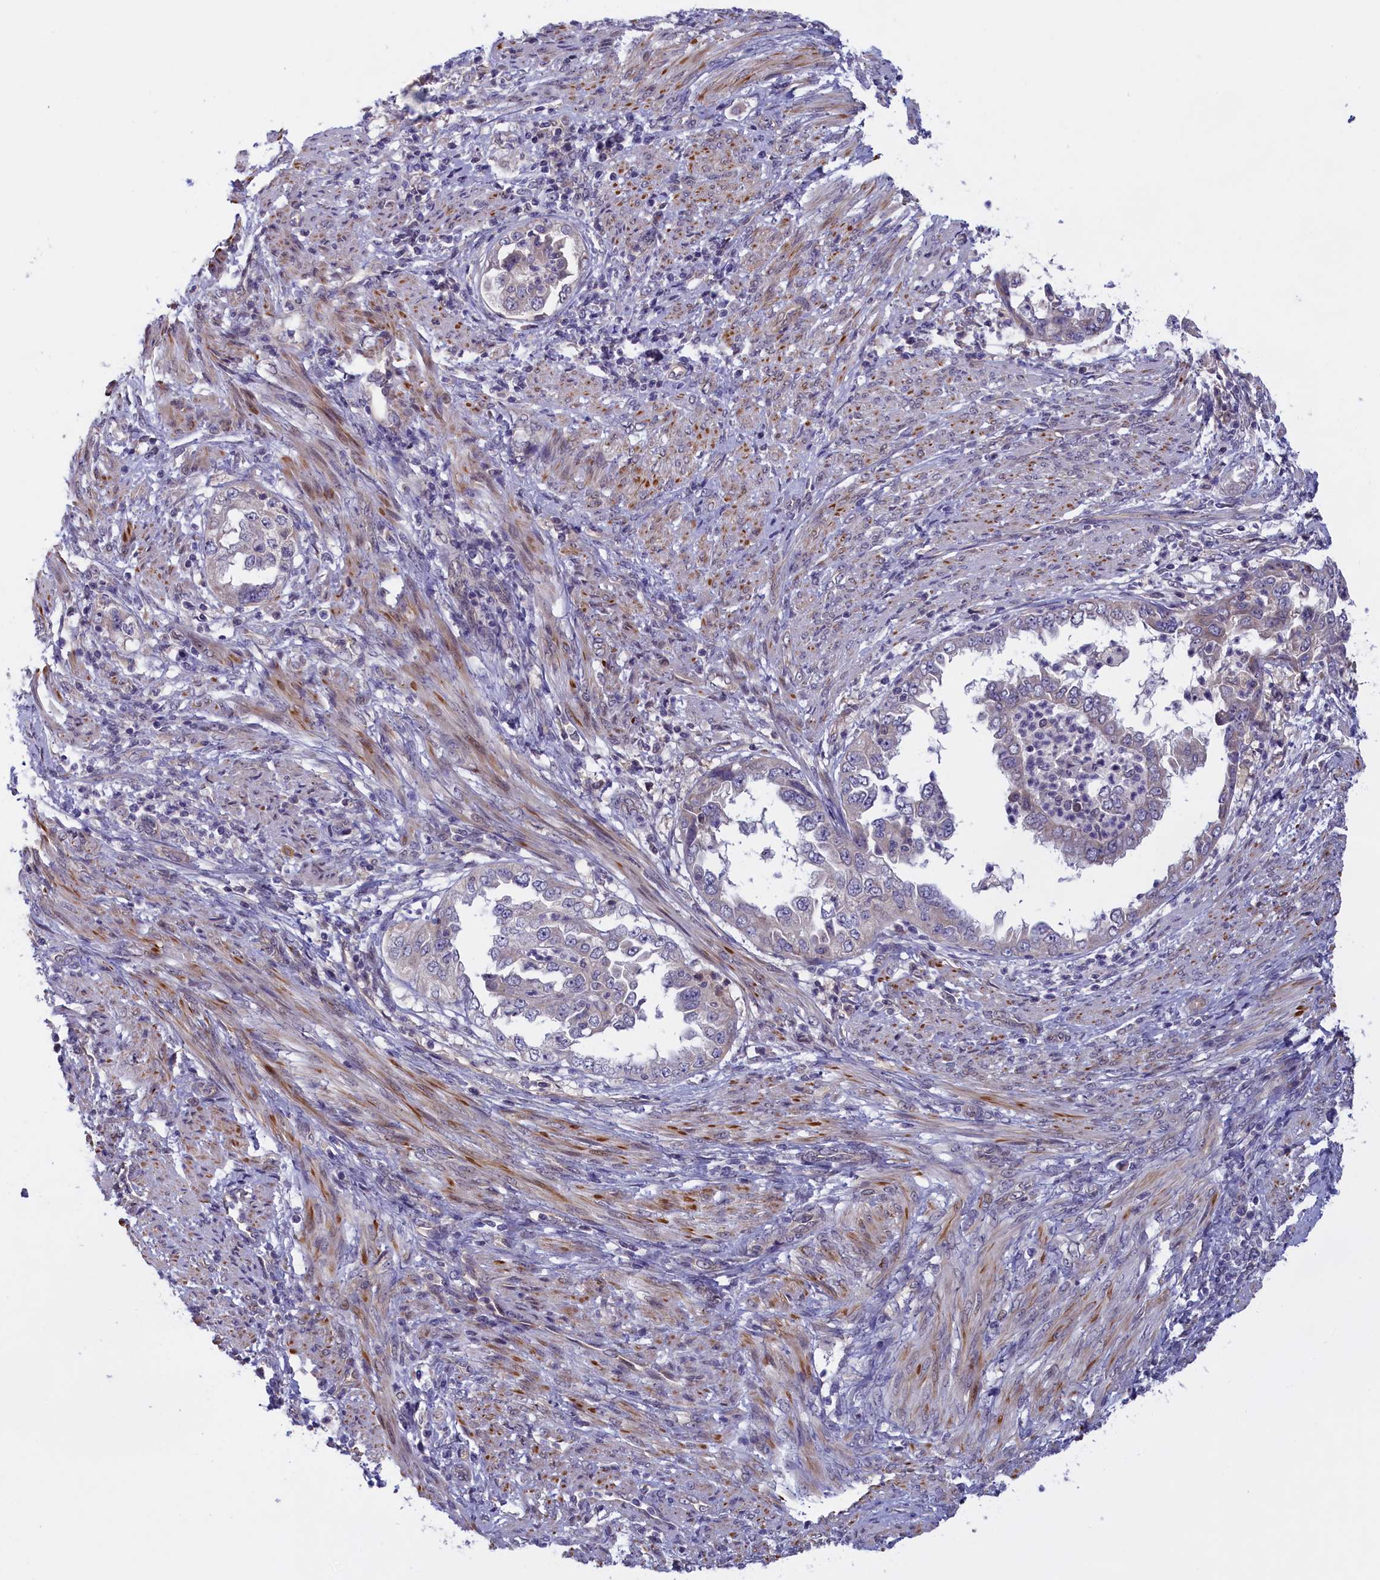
{"staining": {"intensity": "weak", "quantity": "<25%", "location": "cytoplasmic/membranous"}, "tissue": "endometrial cancer", "cell_type": "Tumor cells", "image_type": "cancer", "snomed": [{"axis": "morphology", "description": "Adenocarcinoma, NOS"}, {"axis": "topography", "description": "Endometrium"}], "caption": "Endometrial adenocarcinoma was stained to show a protein in brown. There is no significant staining in tumor cells. (DAB immunohistochemistry visualized using brightfield microscopy, high magnification).", "gene": "IGFALS", "patient": {"sex": "female", "age": 85}}